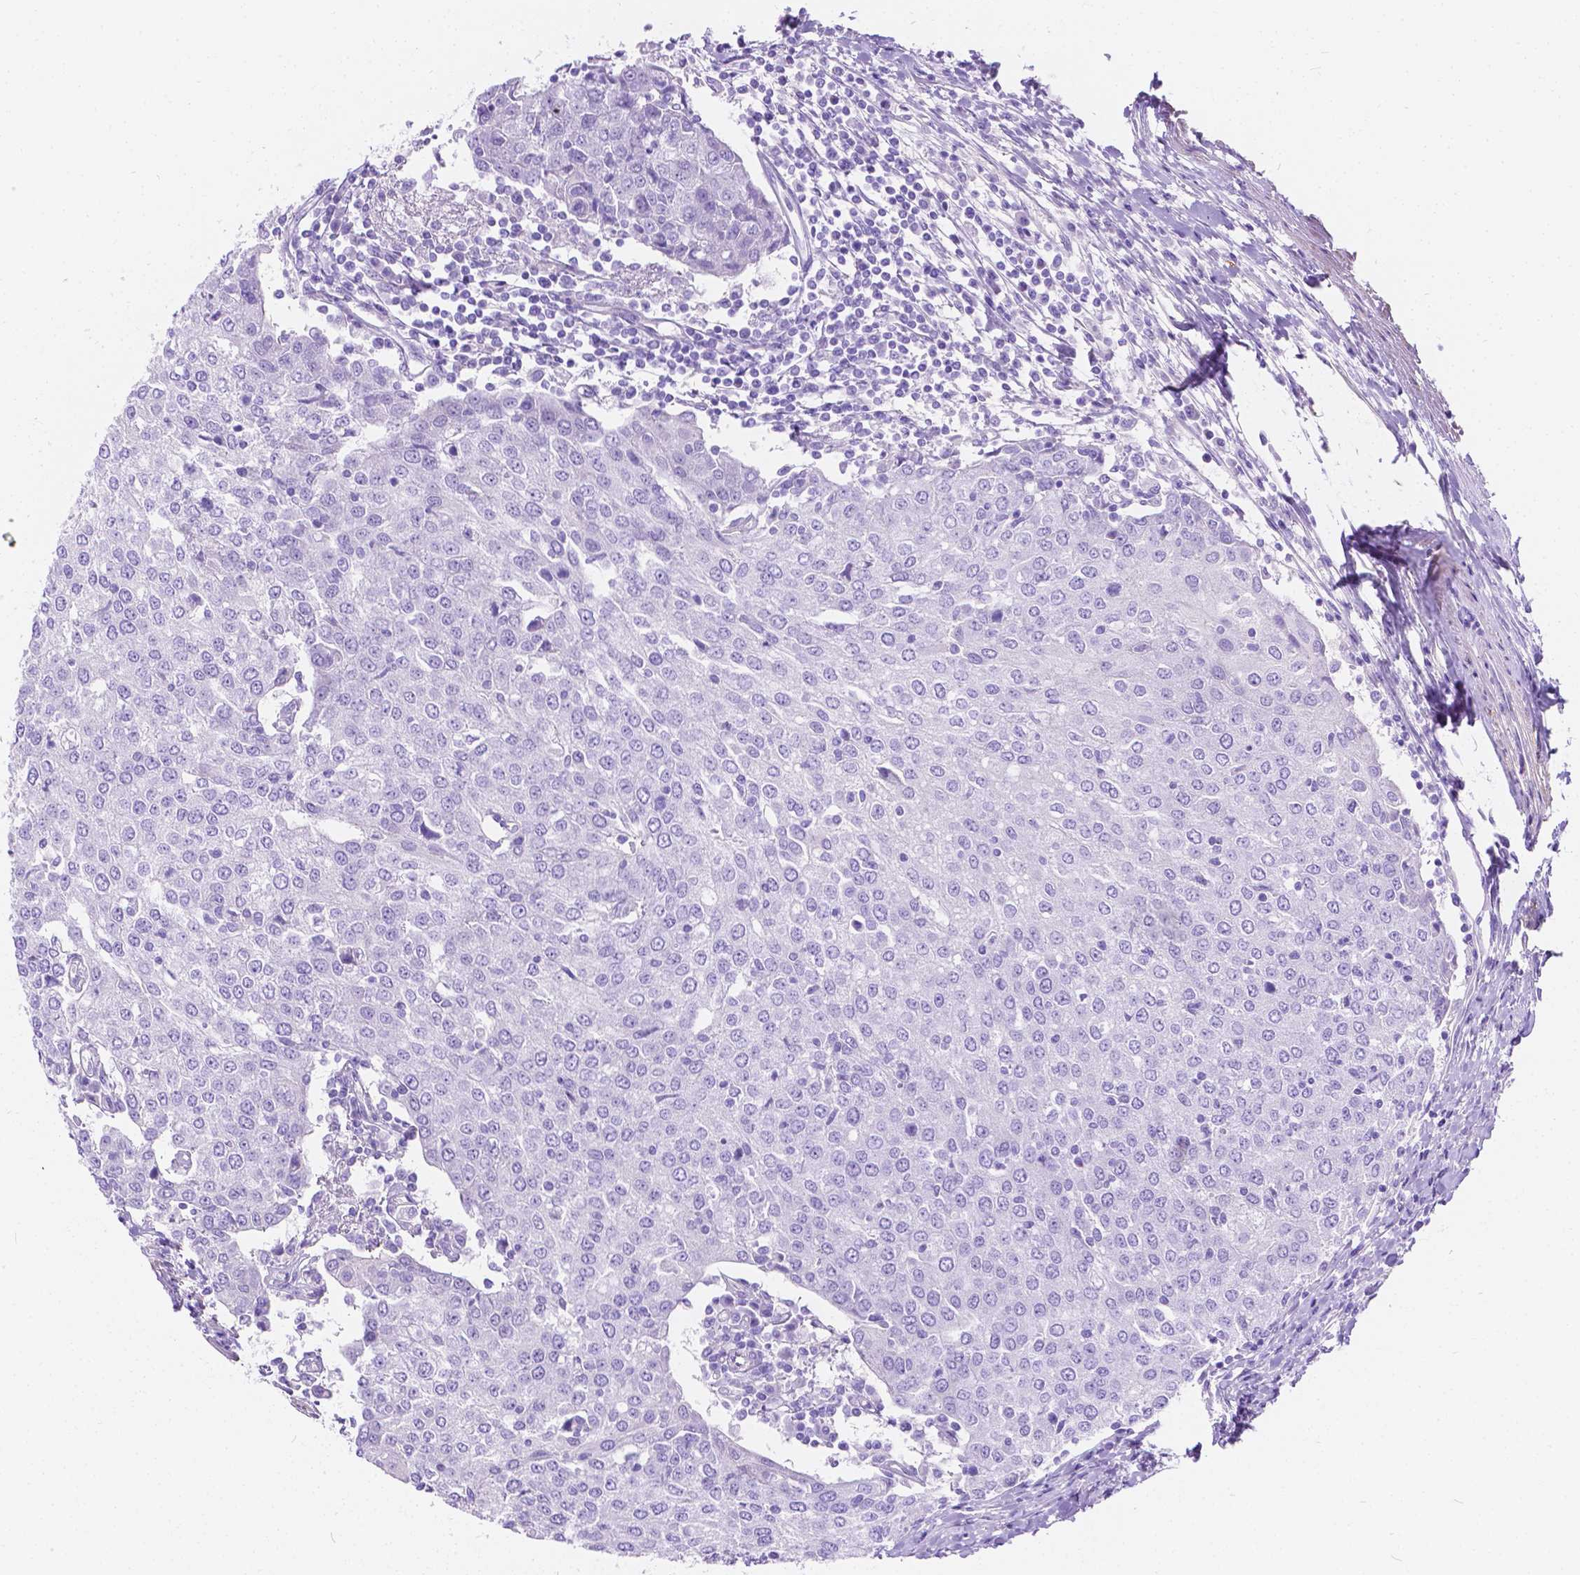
{"staining": {"intensity": "negative", "quantity": "none", "location": "none"}, "tissue": "urothelial cancer", "cell_type": "Tumor cells", "image_type": "cancer", "snomed": [{"axis": "morphology", "description": "Urothelial carcinoma, High grade"}, {"axis": "topography", "description": "Urinary bladder"}], "caption": "IHC micrograph of urothelial carcinoma (high-grade) stained for a protein (brown), which shows no staining in tumor cells. (DAB IHC visualized using brightfield microscopy, high magnification).", "gene": "CHRM1", "patient": {"sex": "female", "age": 85}}